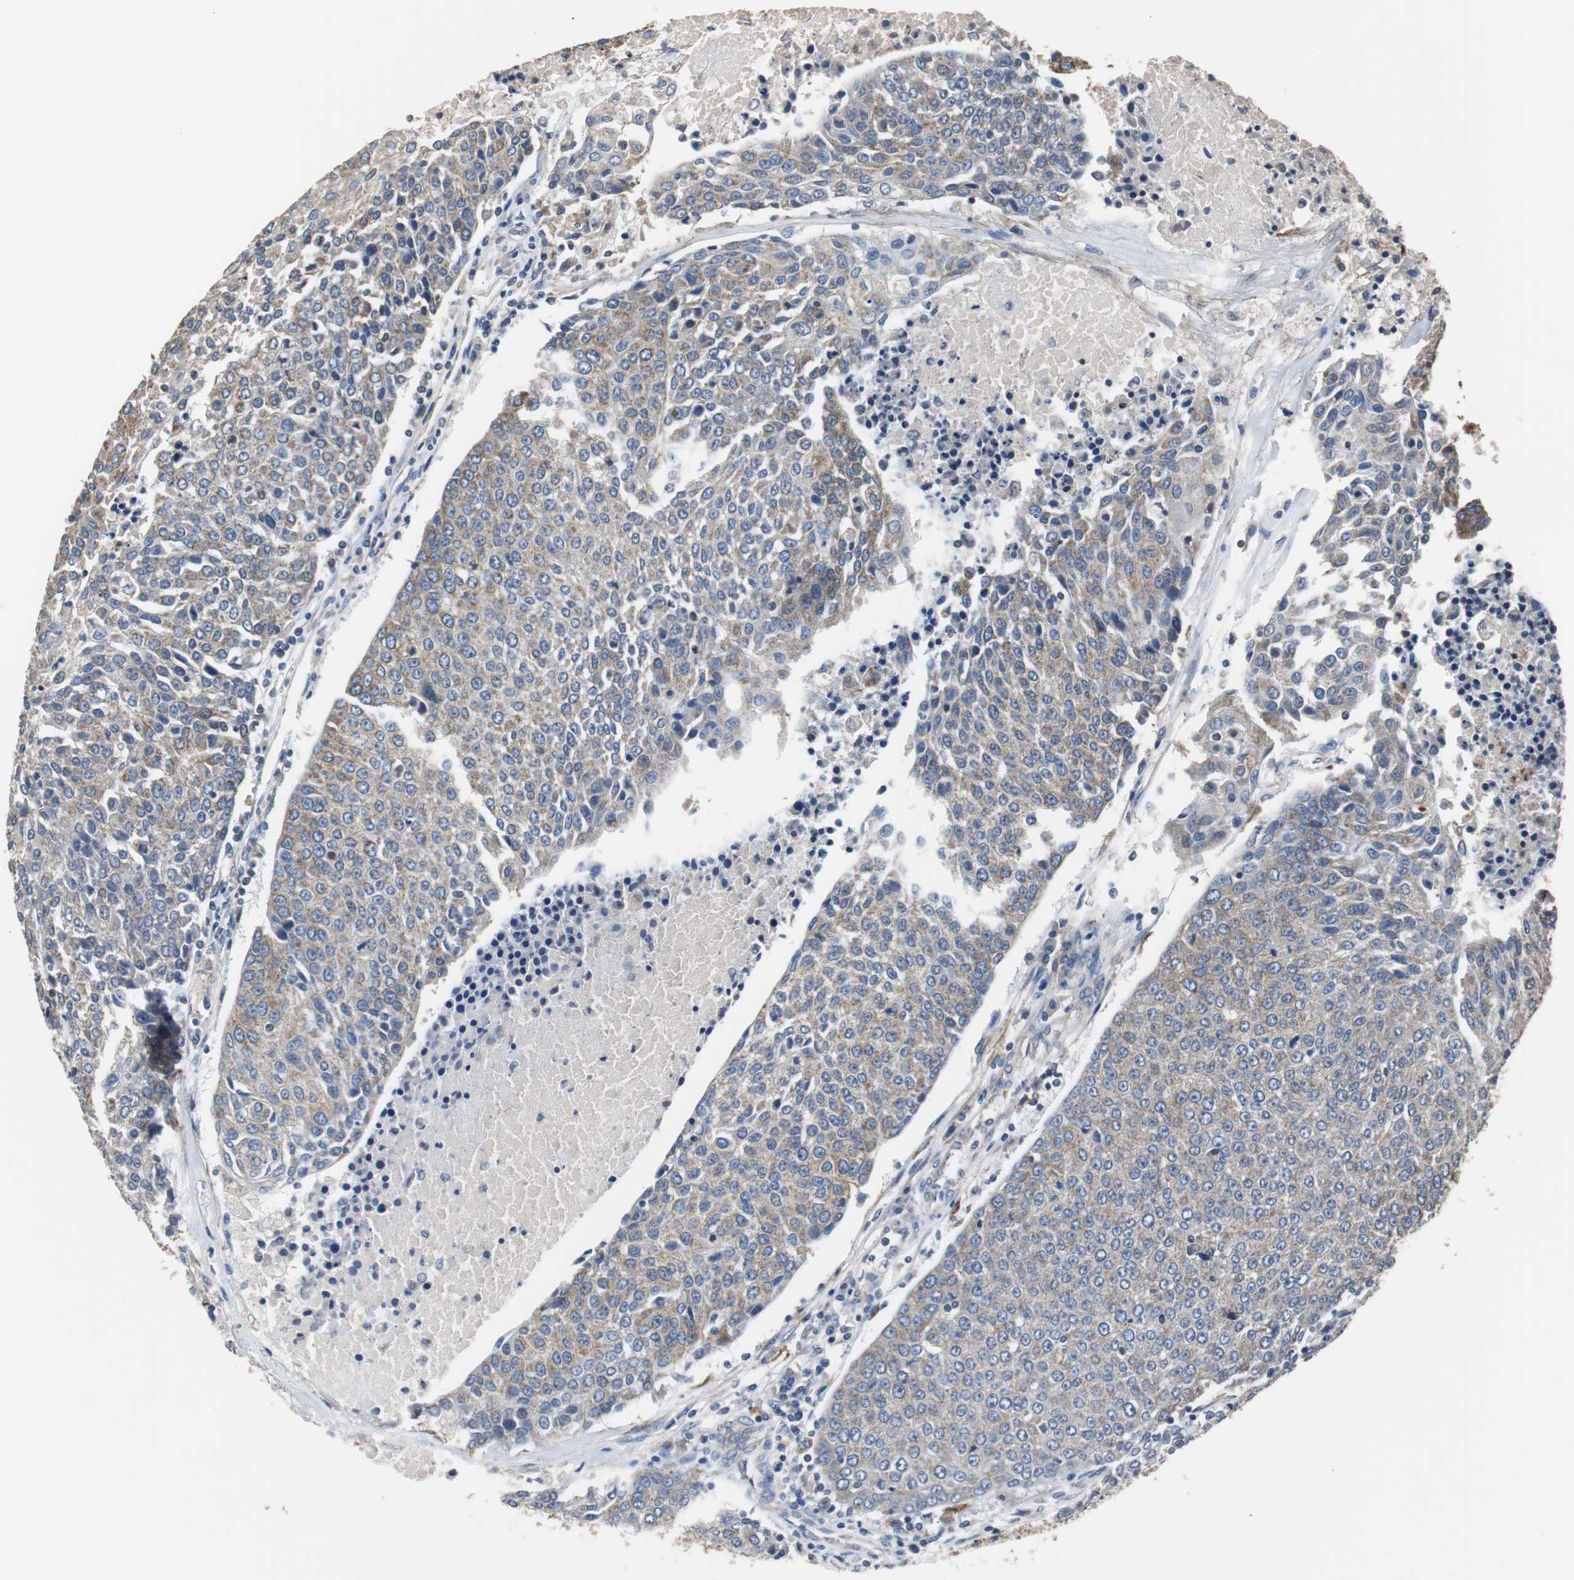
{"staining": {"intensity": "weak", "quantity": ">75%", "location": "cytoplasmic/membranous"}, "tissue": "urothelial cancer", "cell_type": "Tumor cells", "image_type": "cancer", "snomed": [{"axis": "morphology", "description": "Urothelial carcinoma, High grade"}, {"axis": "topography", "description": "Urinary bladder"}], "caption": "Urothelial cancer was stained to show a protein in brown. There is low levels of weak cytoplasmic/membranous expression in approximately >75% of tumor cells. (brown staining indicates protein expression, while blue staining denotes nuclei).", "gene": "PITRM1", "patient": {"sex": "female", "age": 85}}